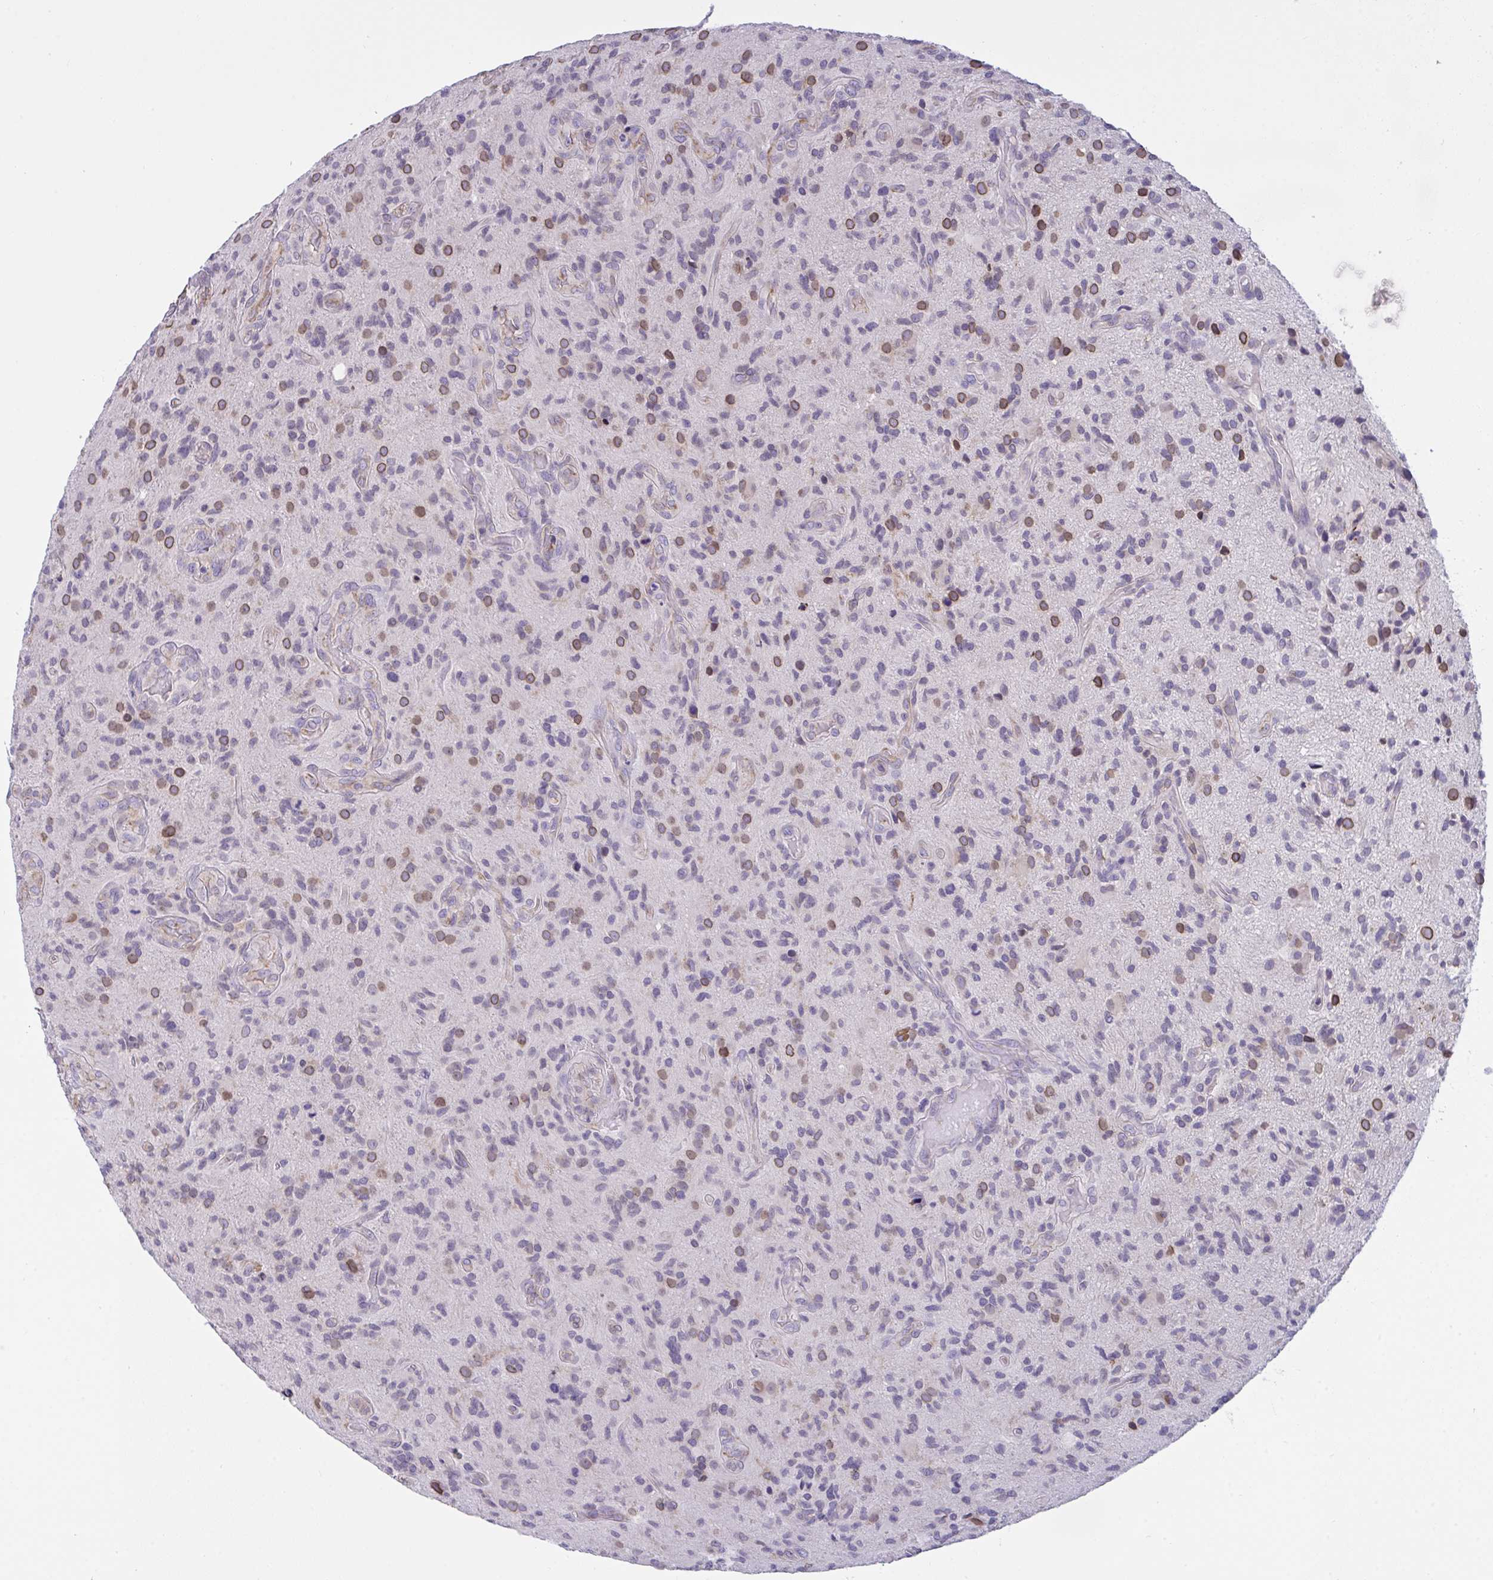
{"staining": {"intensity": "moderate", "quantity": "<25%", "location": "cytoplasmic/membranous,nuclear"}, "tissue": "glioma", "cell_type": "Tumor cells", "image_type": "cancer", "snomed": [{"axis": "morphology", "description": "Glioma, malignant, High grade"}, {"axis": "topography", "description": "Brain"}], "caption": "An image of malignant glioma (high-grade) stained for a protein demonstrates moderate cytoplasmic/membranous and nuclear brown staining in tumor cells. The staining was performed using DAB to visualize the protein expression in brown, while the nuclei were stained in blue with hematoxylin (Magnification: 20x).", "gene": "SEMA6B", "patient": {"sex": "male", "age": 55}}